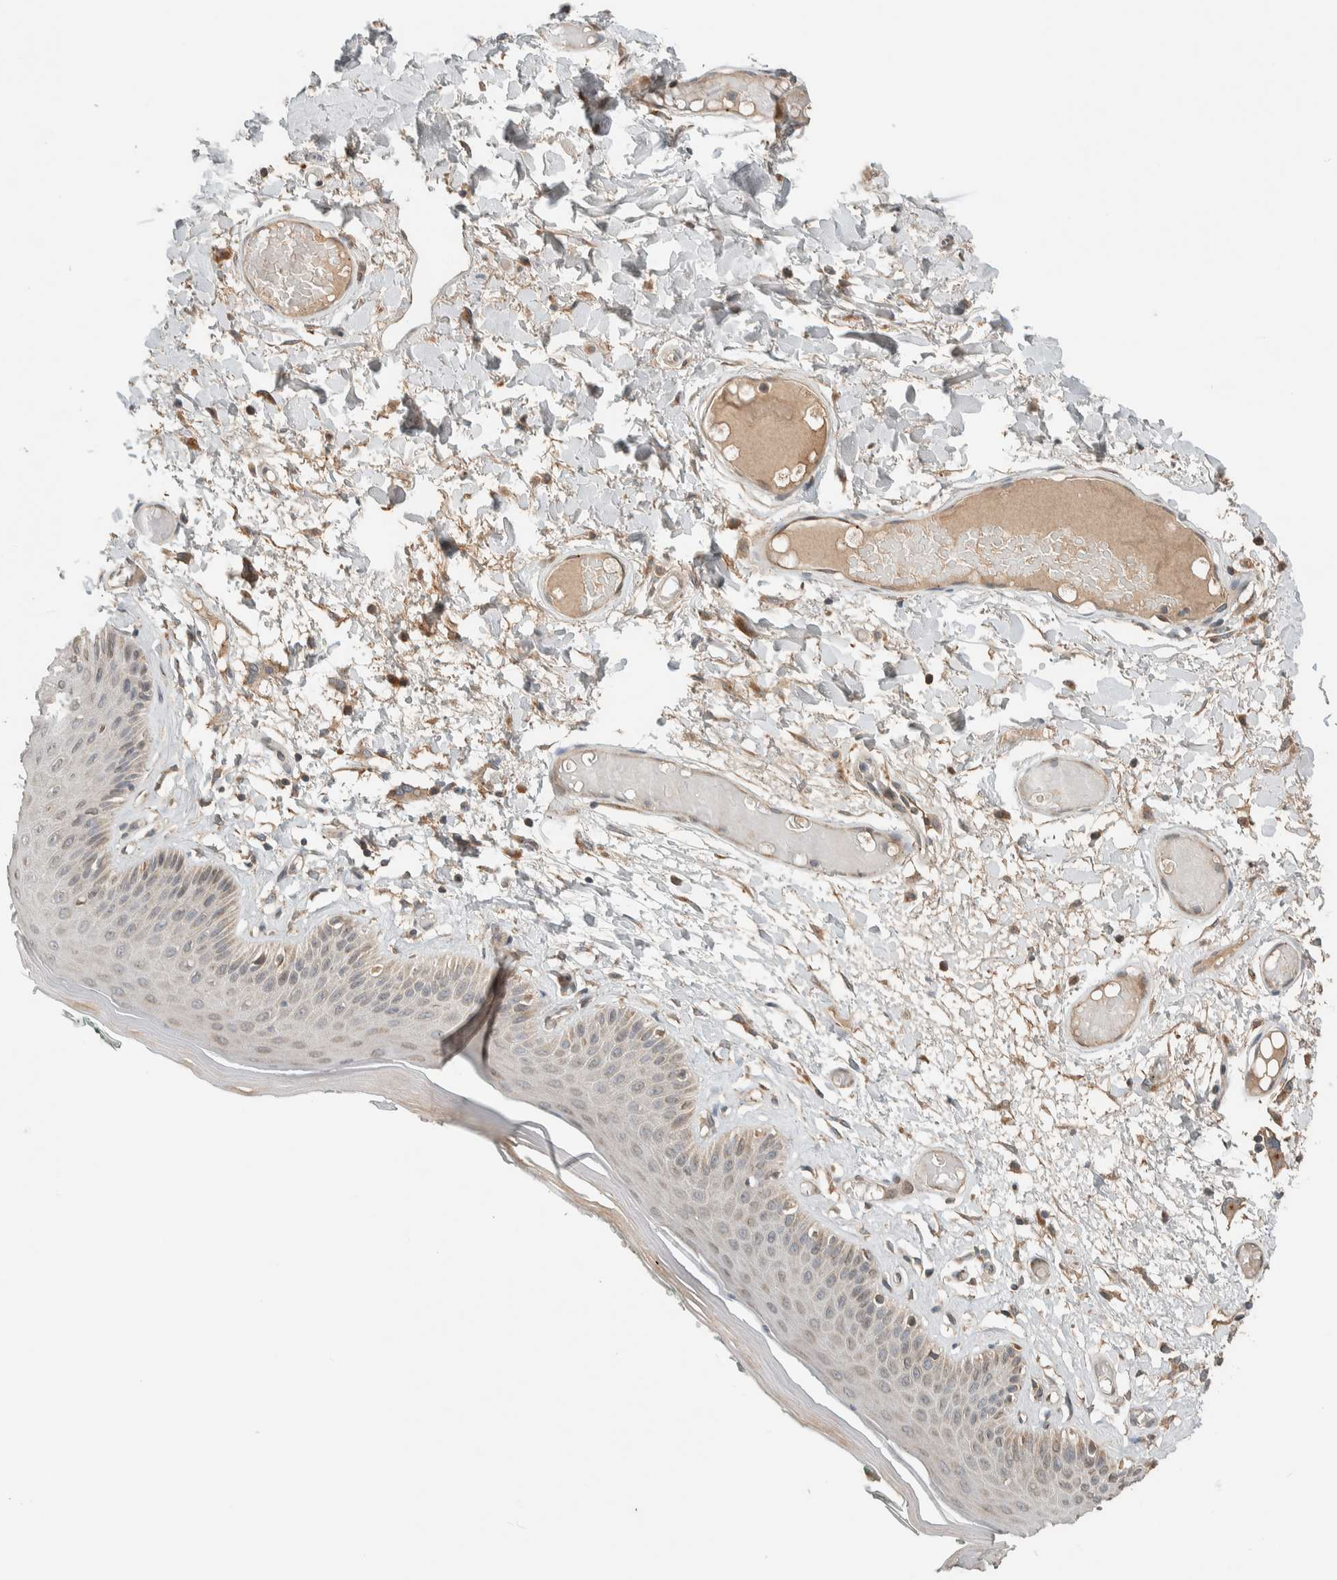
{"staining": {"intensity": "moderate", "quantity": "<25%", "location": "cytoplasmic/membranous"}, "tissue": "skin", "cell_type": "Epidermal cells", "image_type": "normal", "snomed": [{"axis": "morphology", "description": "Normal tissue, NOS"}, {"axis": "topography", "description": "Vulva"}], "caption": "The image shows immunohistochemical staining of normal skin. There is moderate cytoplasmic/membranous expression is identified in about <25% of epidermal cells.", "gene": "NBR1", "patient": {"sex": "female", "age": 73}}